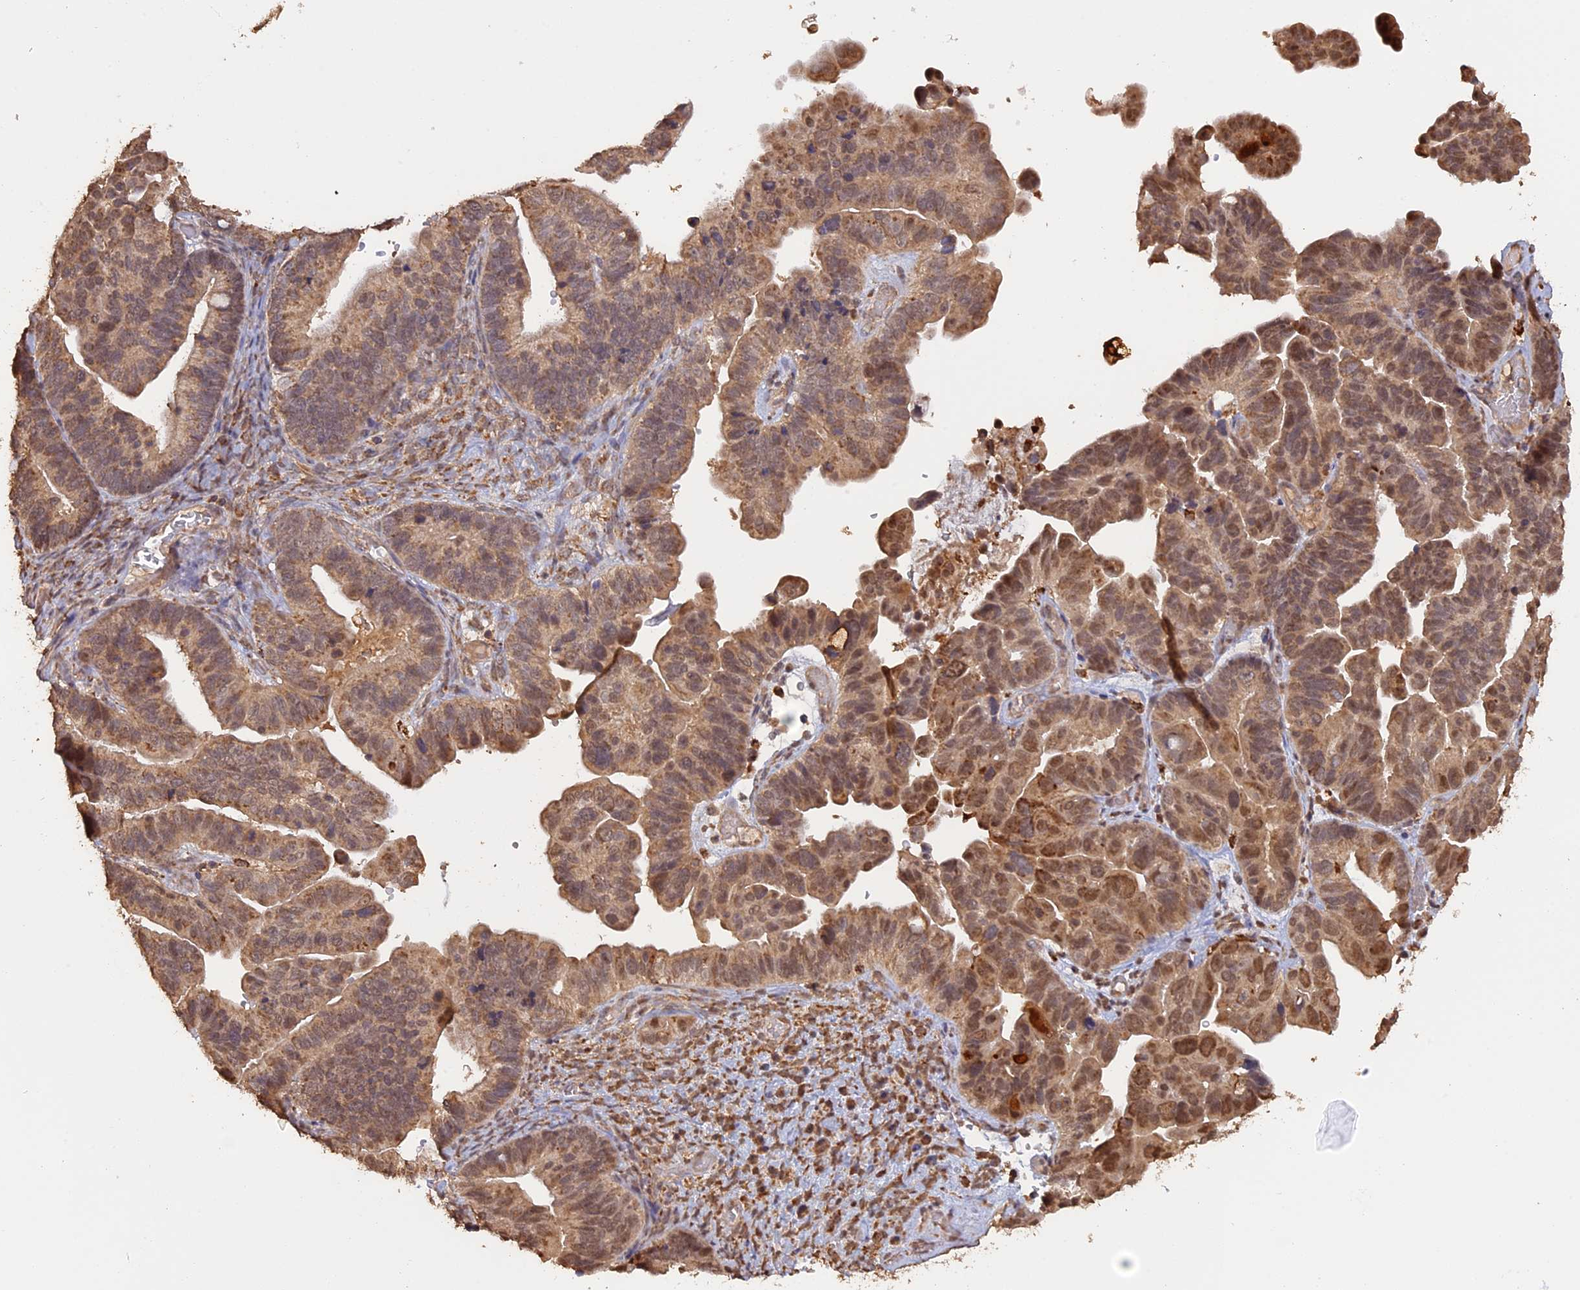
{"staining": {"intensity": "moderate", "quantity": ">75%", "location": "cytoplasmic/membranous,nuclear"}, "tissue": "ovarian cancer", "cell_type": "Tumor cells", "image_type": "cancer", "snomed": [{"axis": "morphology", "description": "Cystadenocarcinoma, serous, NOS"}, {"axis": "topography", "description": "Ovary"}], "caption": "Ovarian cancer was stained to show a protein in brown. There is medium levels of moderate cytoplasmic/membranous and nuclear staining in about >75% of tumor cells.", "gene": "FAM210B", "patient": {"sex": "female", "age": 56}}